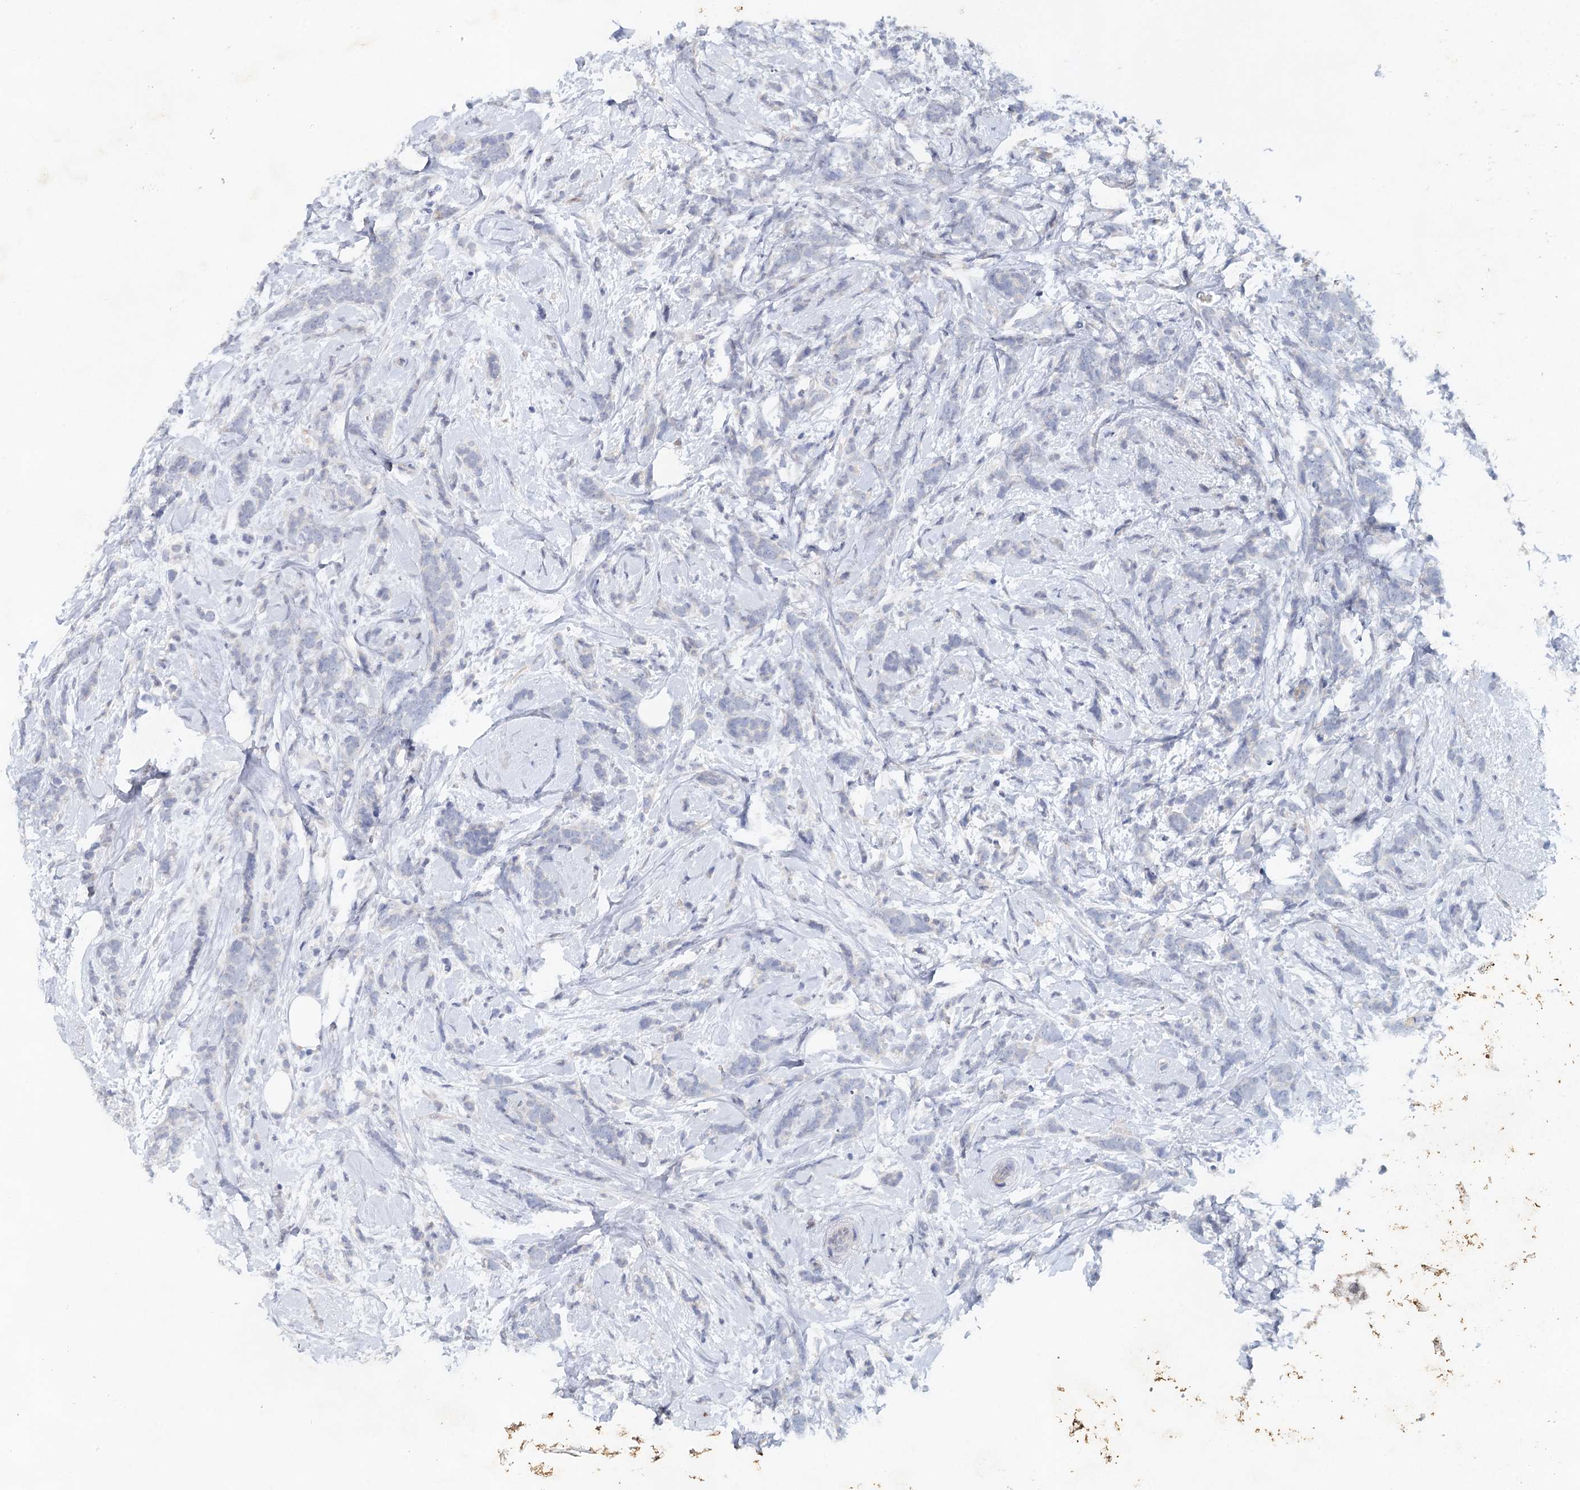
{"staining": {"intensity": "negative", "quantity": "none", "location": "none"}, "tissue": "breast cancer", "cell_type": "Tumor cells", "image_type": "cancer", "snomed": [{"axis": "morphology", "description": "Lobular carcinoma"}, {"axis": "topography", "description": "Breast"}], "caption": "DAB (3,3'-diaminobenzidine) immunohistochemical staining of human breast cancer reveals no significant staining in tumor cells.", "gene": "SLC19A3", "patient": {"sex": "female", "age": 58}}